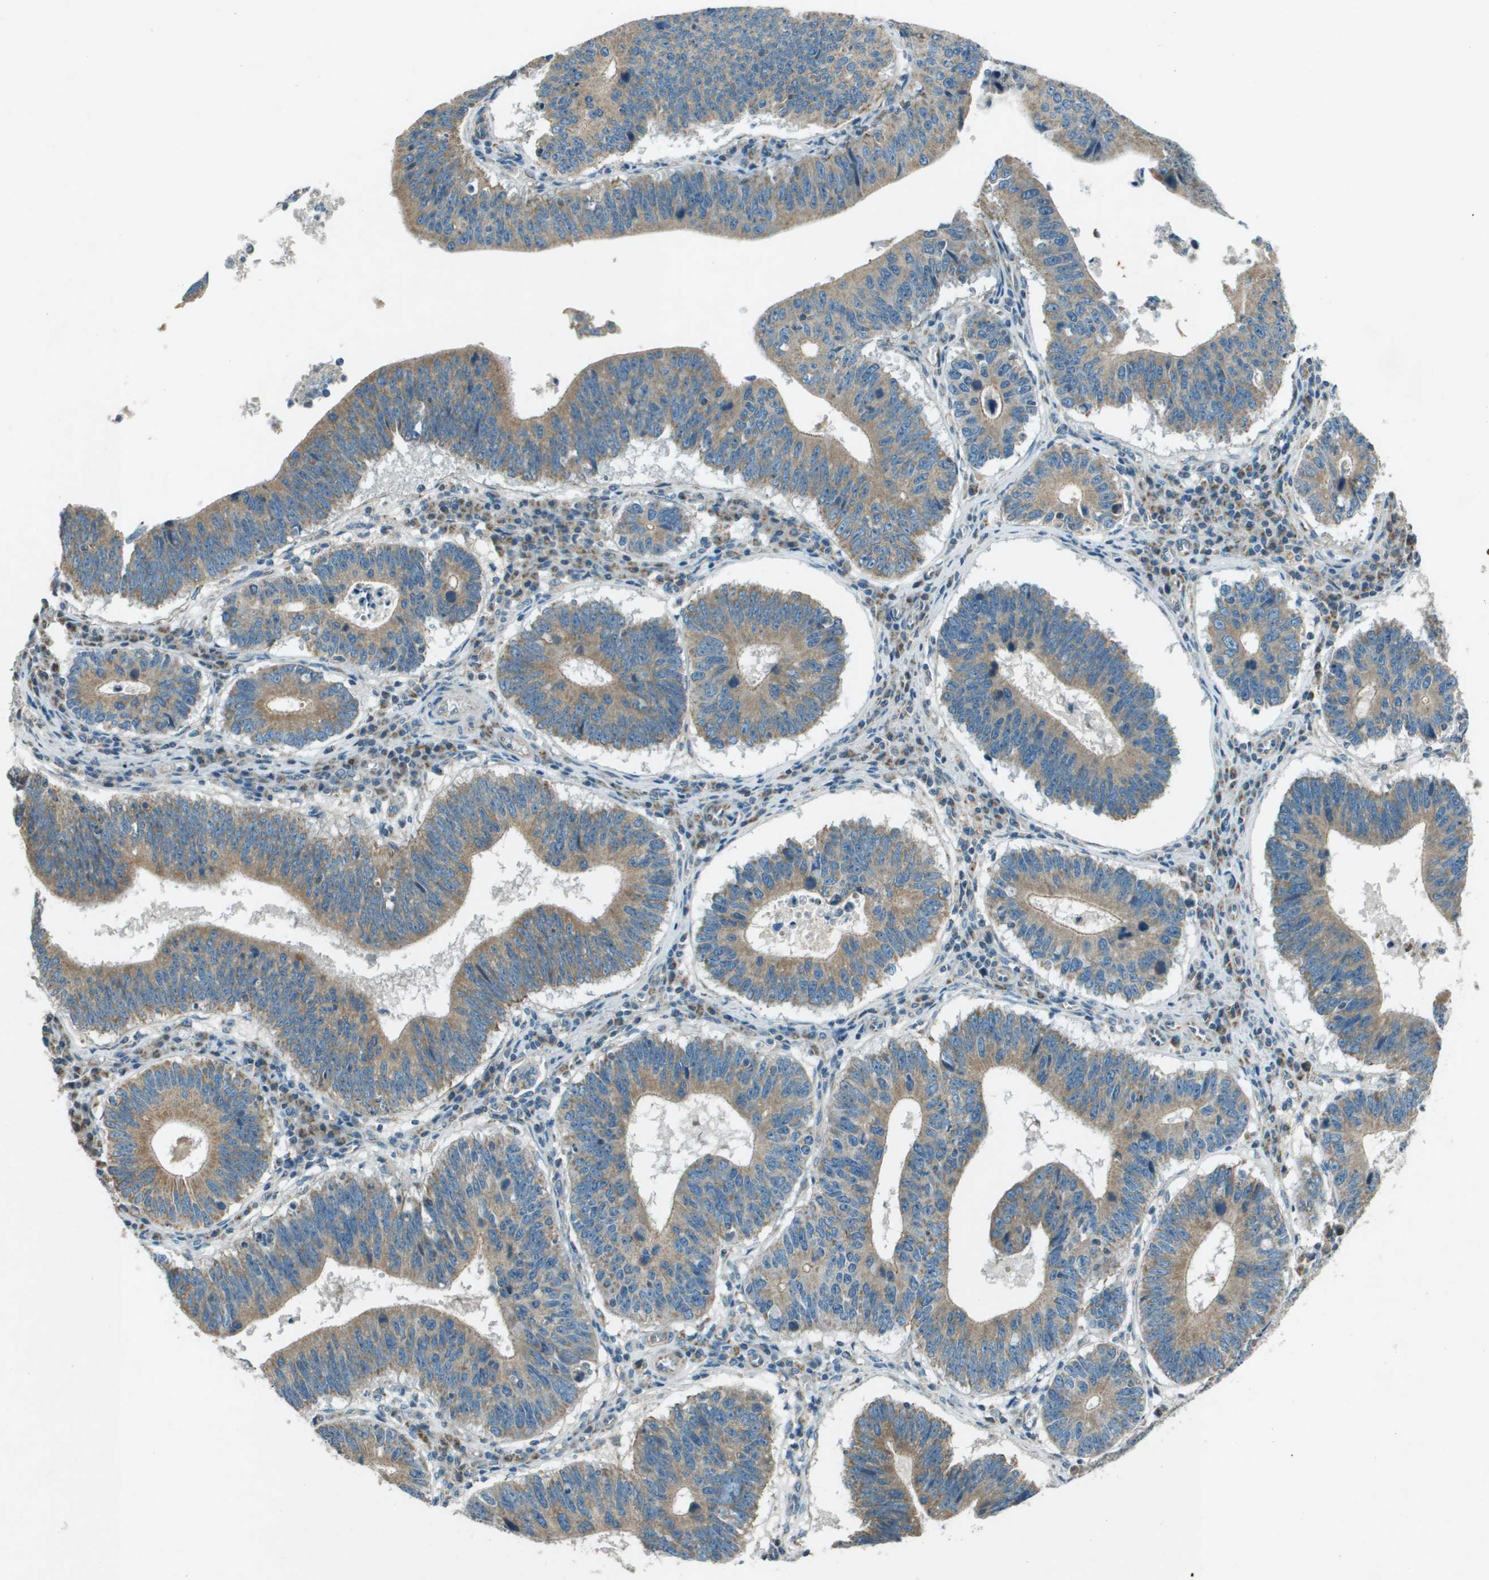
{"staining": {"intensity": "moderate", "quantity": ">75%", "location": "cytoplasmic/membranous"}, "tissue": "stomach cancer", "cell_type": "Tumor cells", "image_type": "cancer", "snomed": [{"axis": "morphology", "description": "Adenocarcinoma, NOS"}, {"axis": "topography", "description": "Stomach"}], "caption": "Immunohistochemistry histopathology image of neoplastic tissue: stomach cancer (adenocarcinoma) stained using immunohistochemistry (IHC) shows medium levels of moderate protein expression localized specifically in the cytoplasmic/membranous of tumor cells, appearing as a cytoplasmic/membranous brown color.", "gene": "MIGA1", "patient": {"sex": "male", "age": 59}}